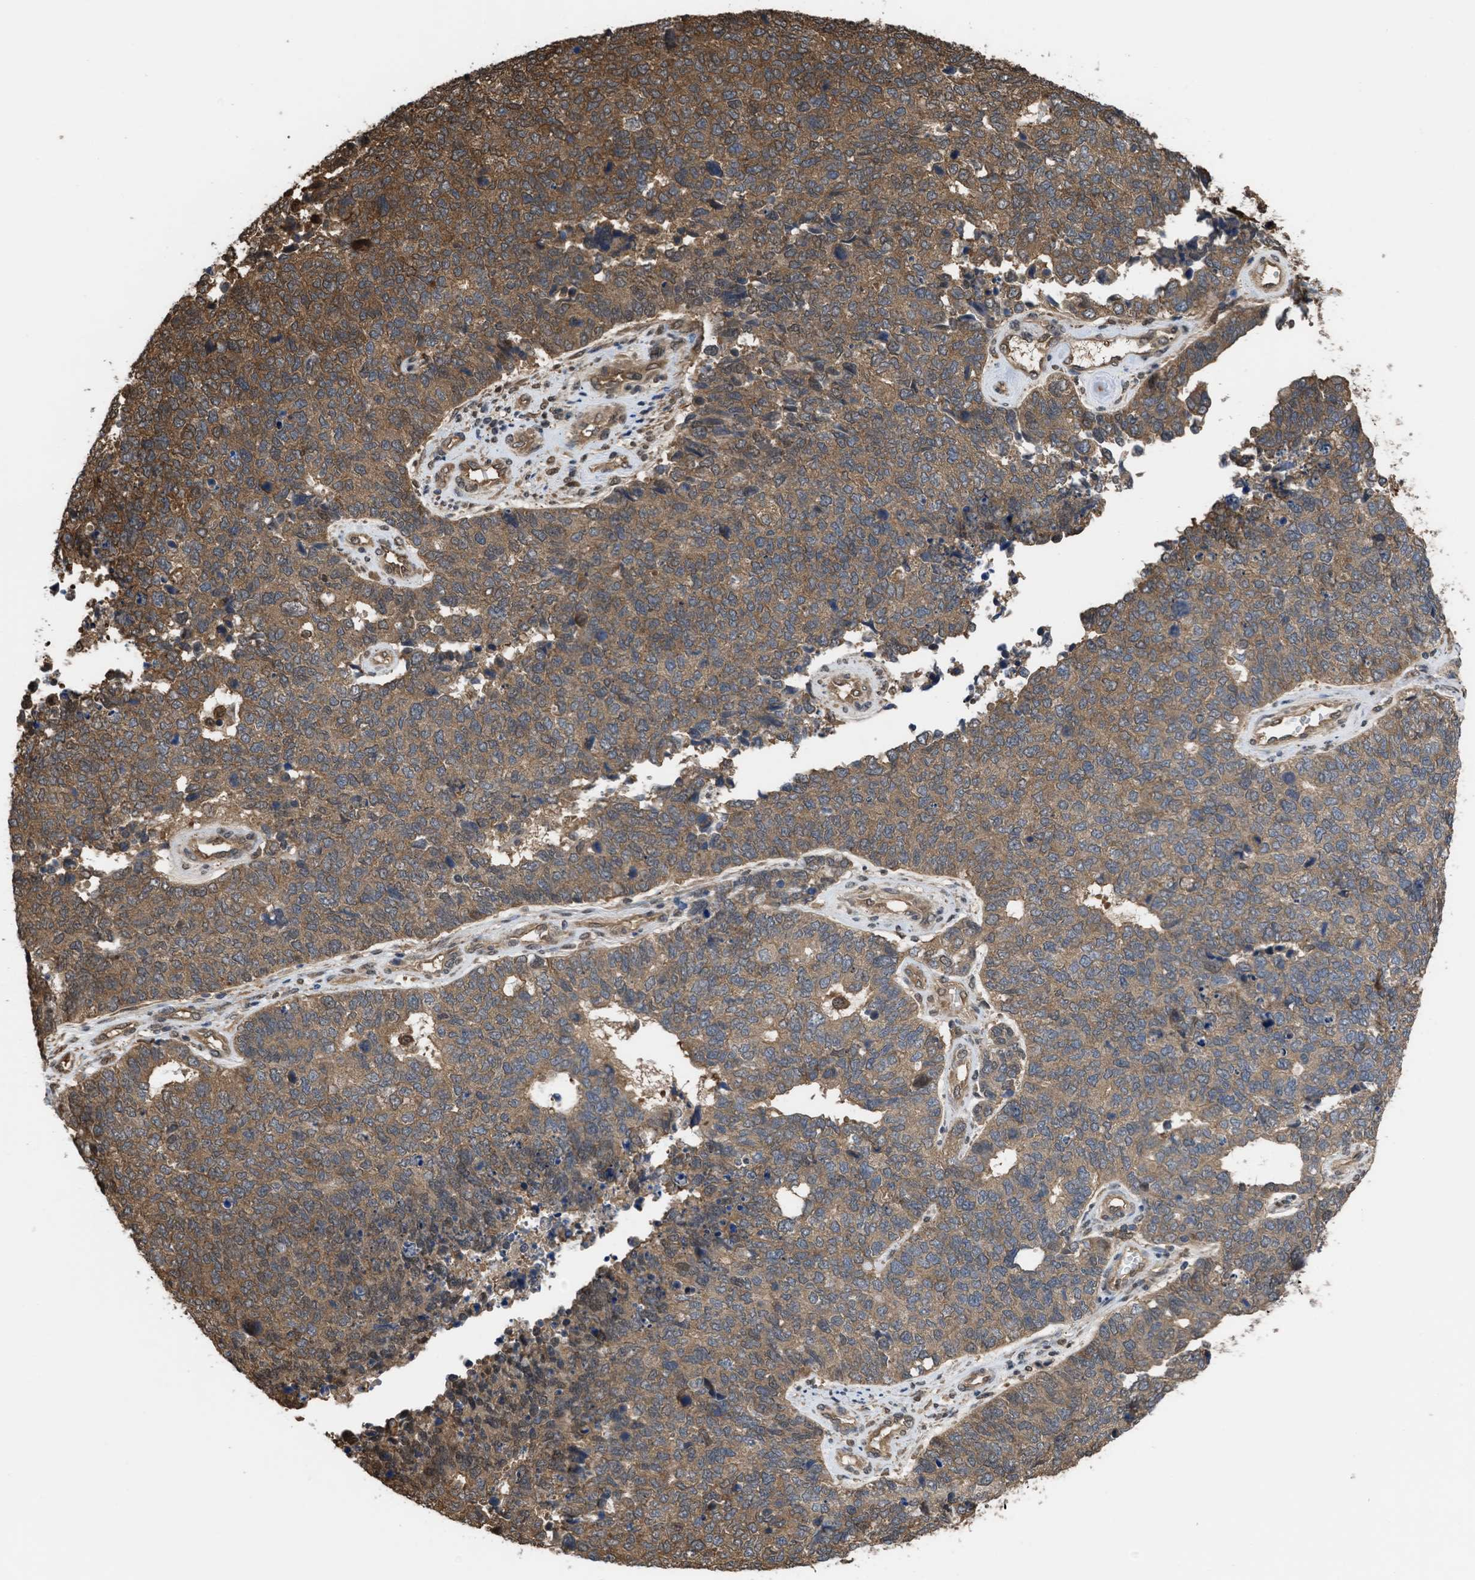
{"staining": {"intensity": "moderate", "quantity": ">75%", "location": "cytoplasmic/membranous"}, "tissue": "cervical cancer", "cell_type": "Tumor cells", "image_type": "cancer", "snomed": [{"axis": "morphology", "description": "Squamous cell carcinoma, NOS"}, {"axis": "topography", "description": "Cervix"}], "caption": "Squamous cell carcinoma (cervical) tissue reveals moderate cytoplasmic/membranous positivity in approximately >75% of tumor cells, visualized by immunohistochemistry.", "gene": "YWHAG", "patient": {"sex": "female", "age": 63}}